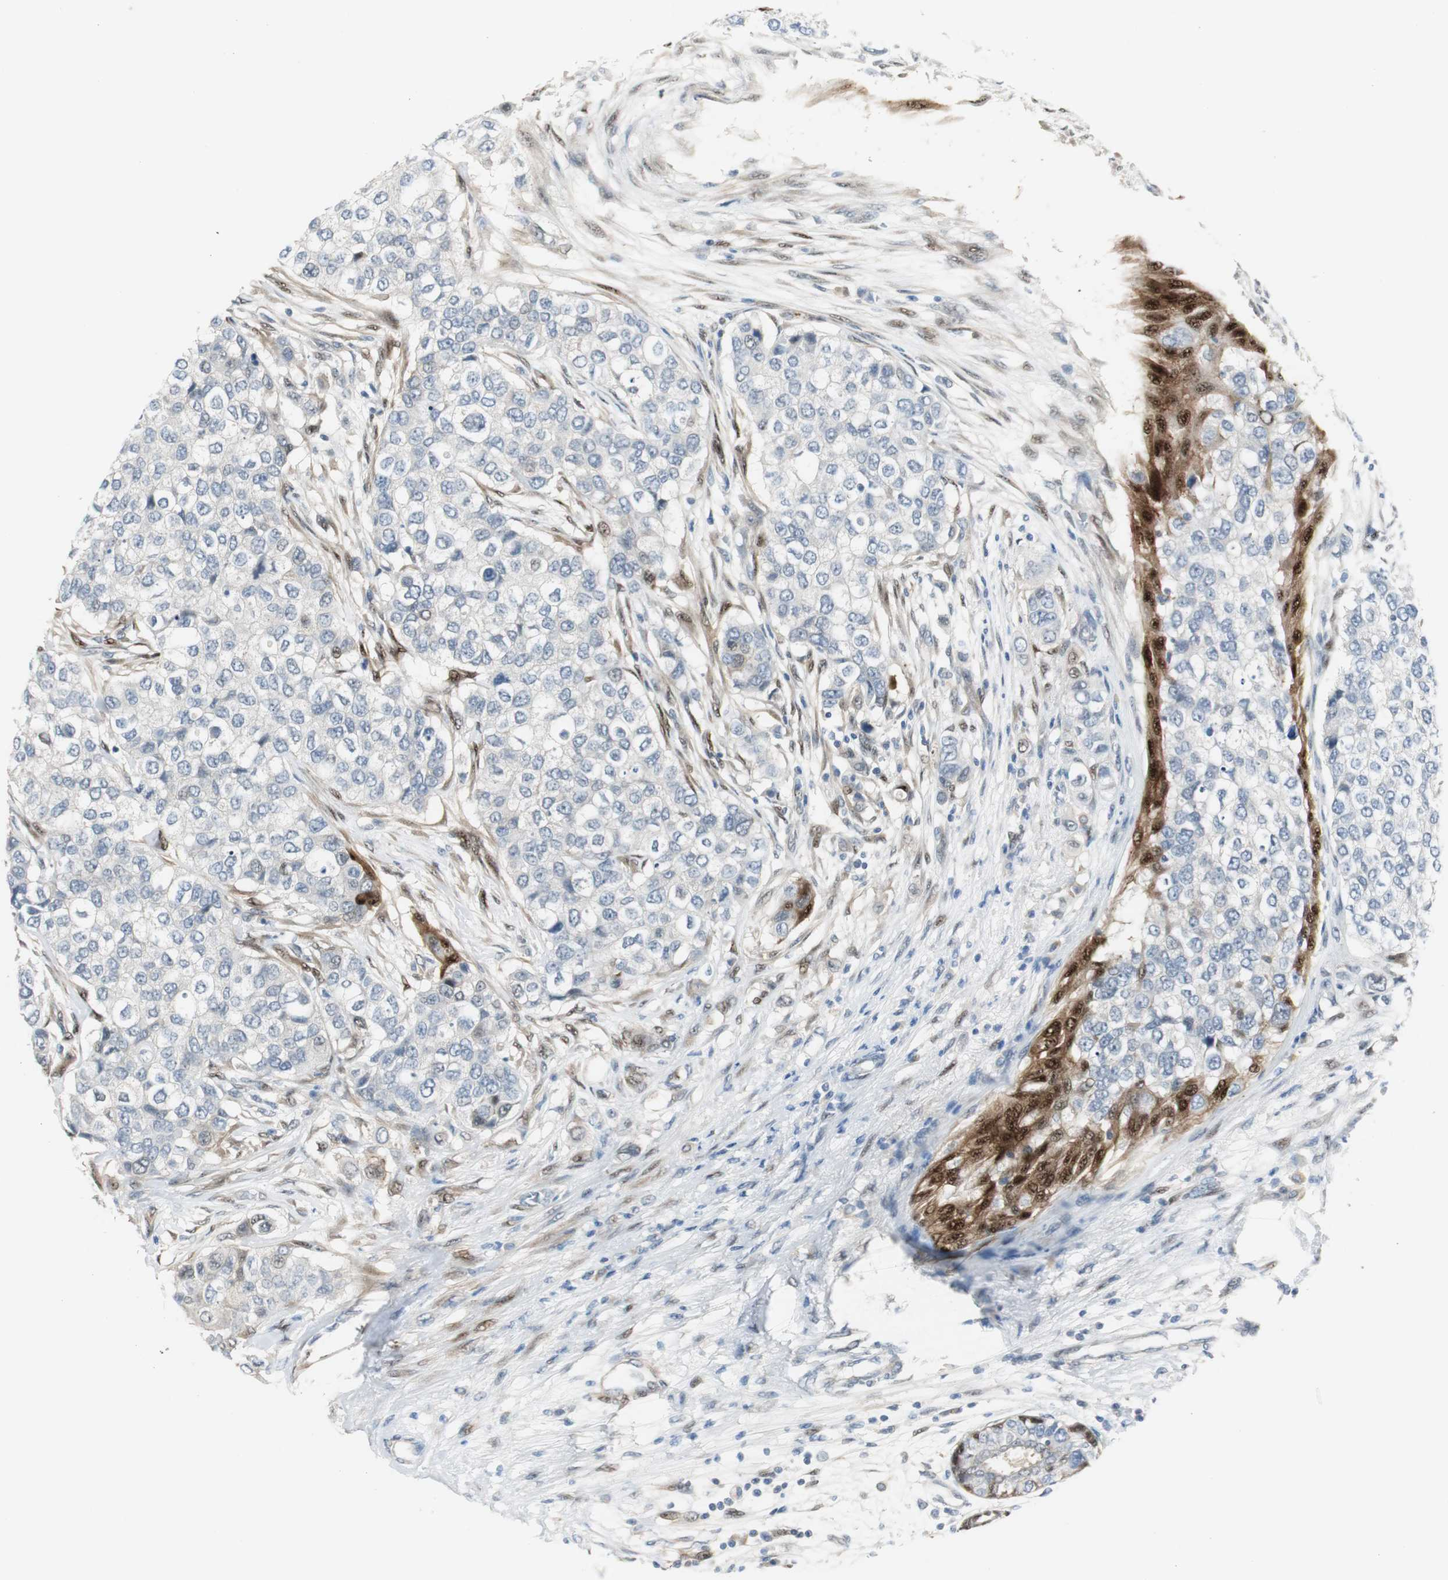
{"staining": {"intensity": "negative", "quantity": "none", "location": "none"}, "tissue": "breast cancer", "cell_type": "Tumor cells", "image_type": "cancer", "snomed": [{"axis": "morphology", "description": "Normal tissue, NOS"}, {"axis": "morphology", "description": "Duct carcinoma"}, {"axis": "topography", "description": "Breast"}], "caption": "Immunohistochemistry image of neoplastic tissue: breast invasive ductal carcinoma stained with DAB (3,3'-diaminobenzidine) exhibits no significant protein positivity in tumor cells.", "gene": "FHL2", "patient": {"sex": "female", "age": 49}}